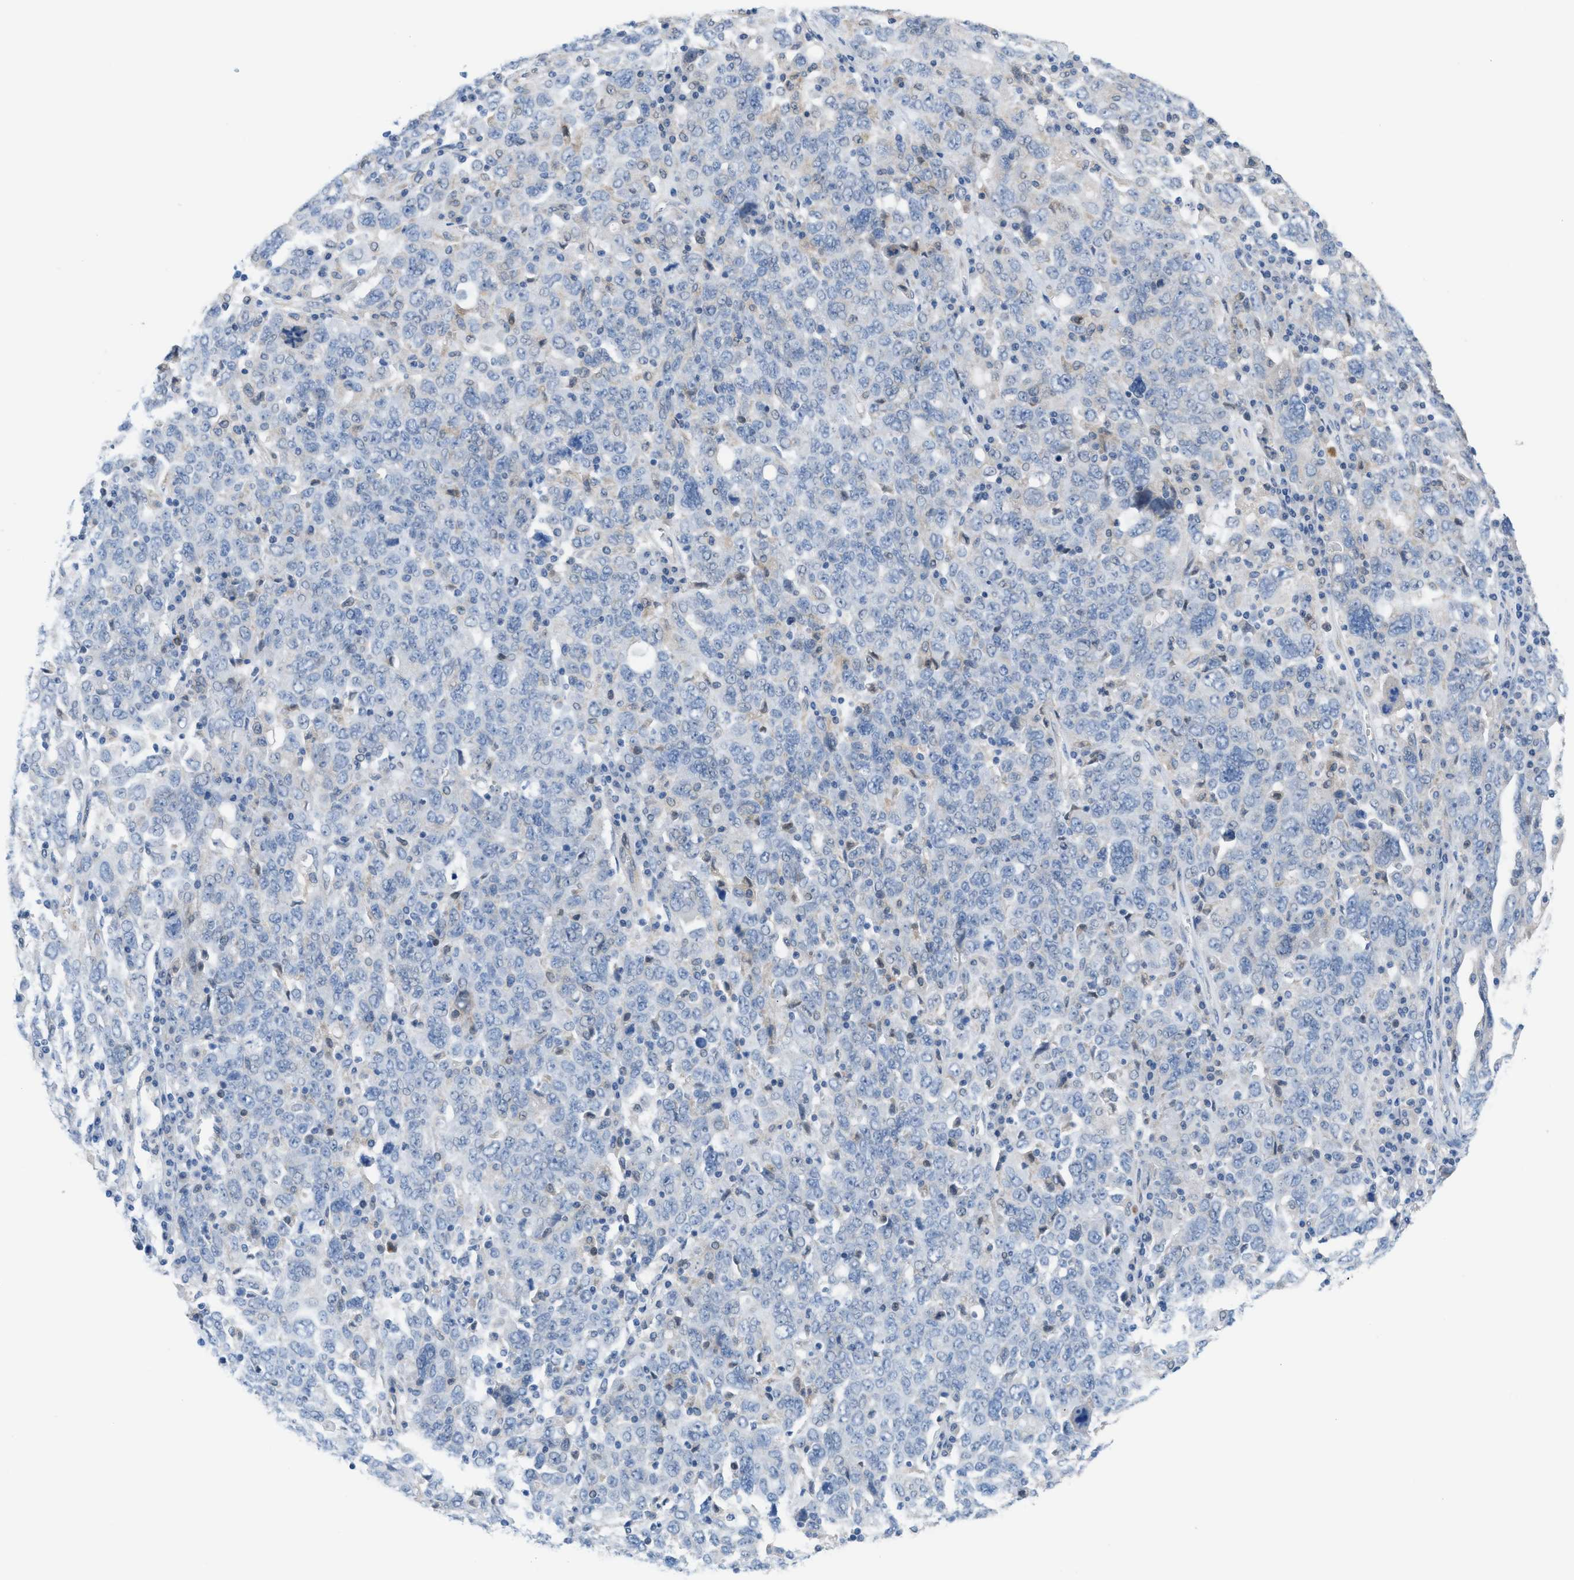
{"staining": {"intensity": "negative", "quantity": "none", "location": "none"}, "tissue": "ovarian cancer", "cell_type": "Tumor cells", "image_type": "cancer", "snomed": [{"axis": "morphology", "description": "Carcinoma, endometroid"}, {"axis": "topography", "description": "Ovary"}], "caption": "This image is of ovarian endometroid carcinoma stained with IHC to label a protein in brown with the nuclei are counter-stained blue. There is no positivity in tumor cells. (Stains: DAB immunohistochemistry (IHC) with hematoxylin counter stain, Microscopy: brightfield microscopy at high magnification).", "gene": "MPP3", "patient": {"sex": "female", "age": 62}}